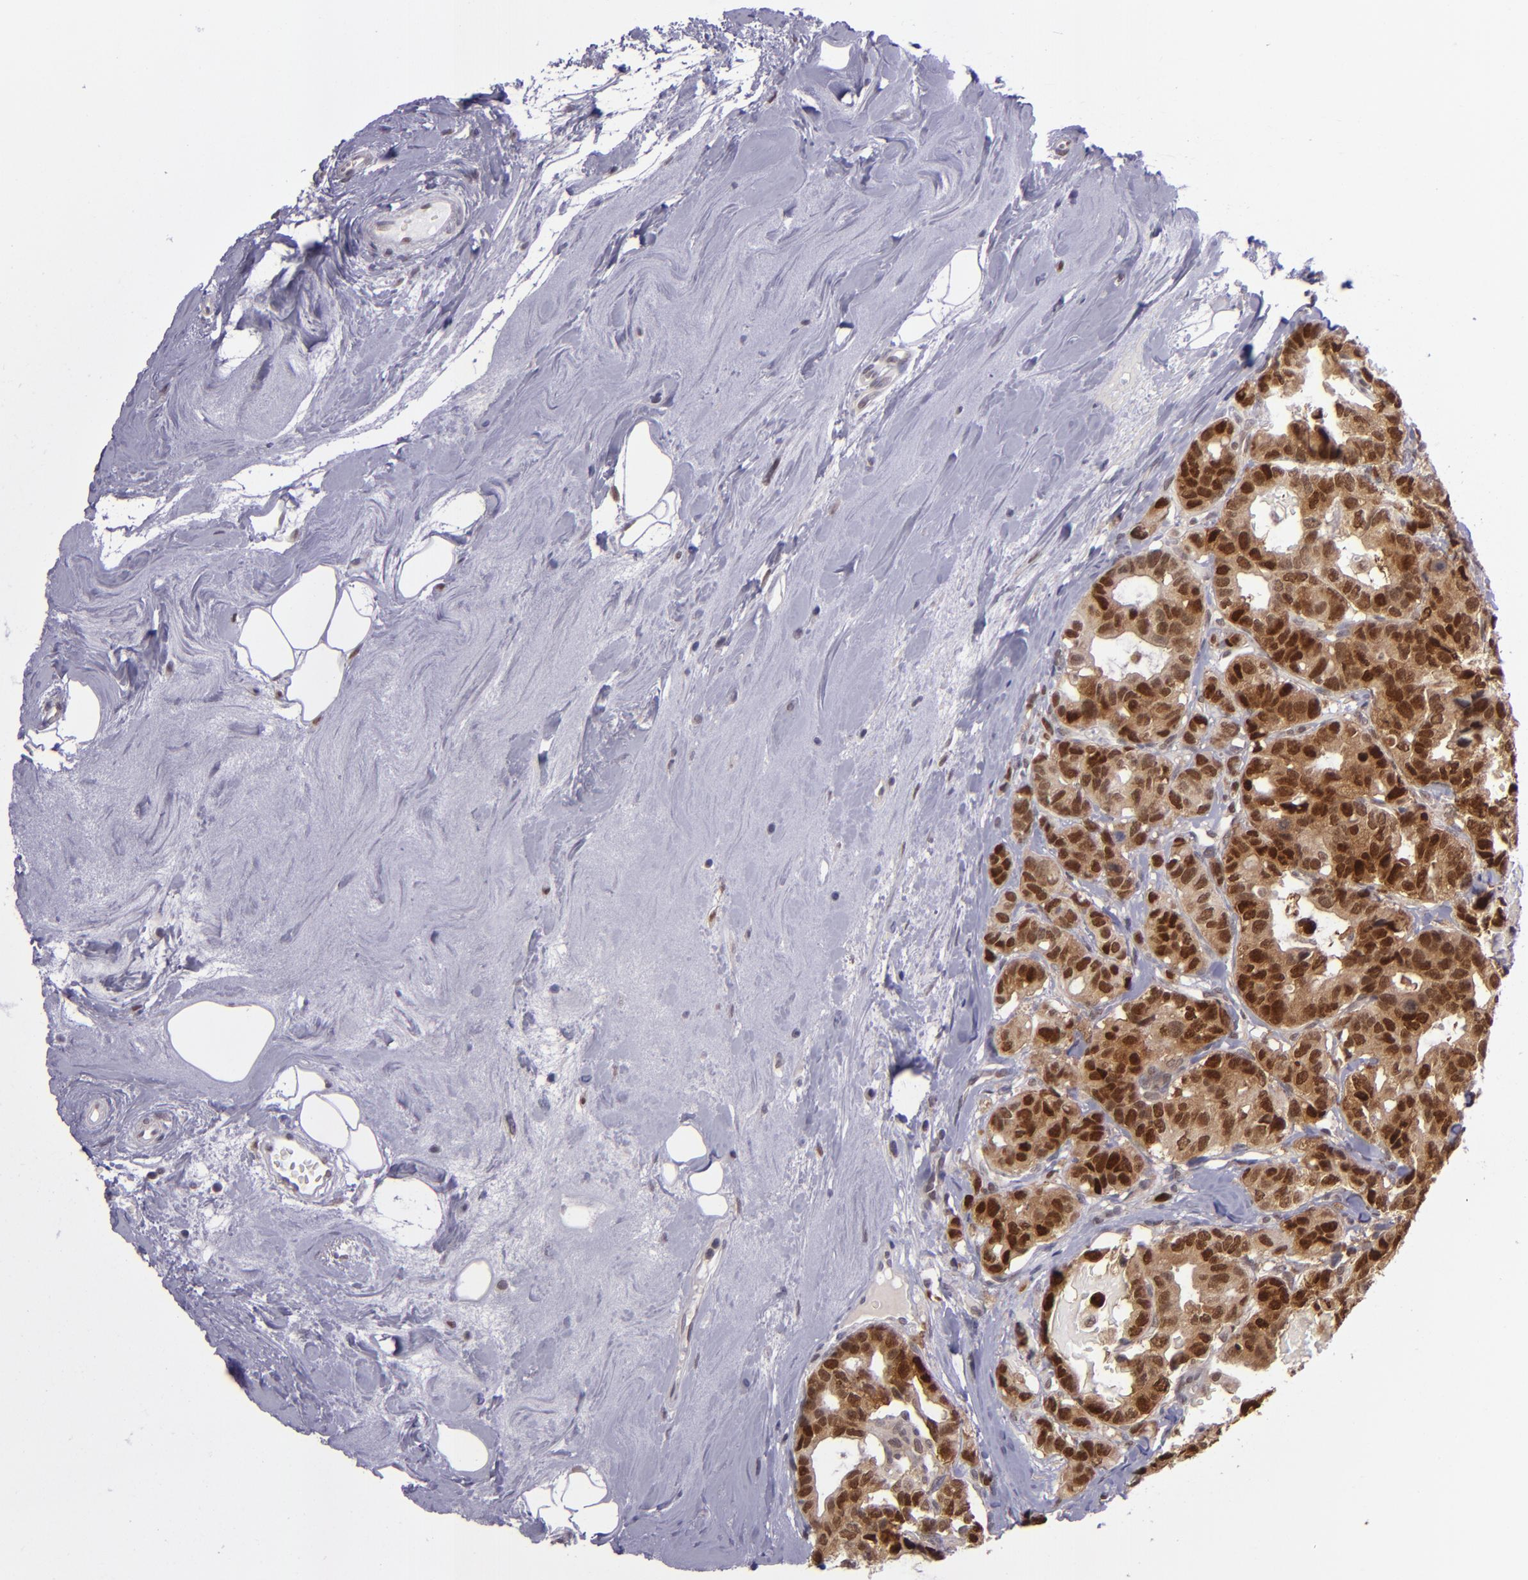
{"staining": {"intensity": "strong", "quantity": ">75%", "location": "cytoplasmic/membranous,nuclear"}, "tissue": "breast cancer", "cell_type": "Tumor cells", "image_type": "cancer", "snomed": [{"axis": "morphology", "description": "Duct carcinoma"}, {"axis": "topography", "description": "Breast"}], "caption": "Immunohistochemical staining of human breast cancer displays high levels of strong cytoplasmic/membranous and nuclear expression in about >75% of tumor cells.", "gene": "BAG1", "patient": {"sex": "female", "age": 69}}